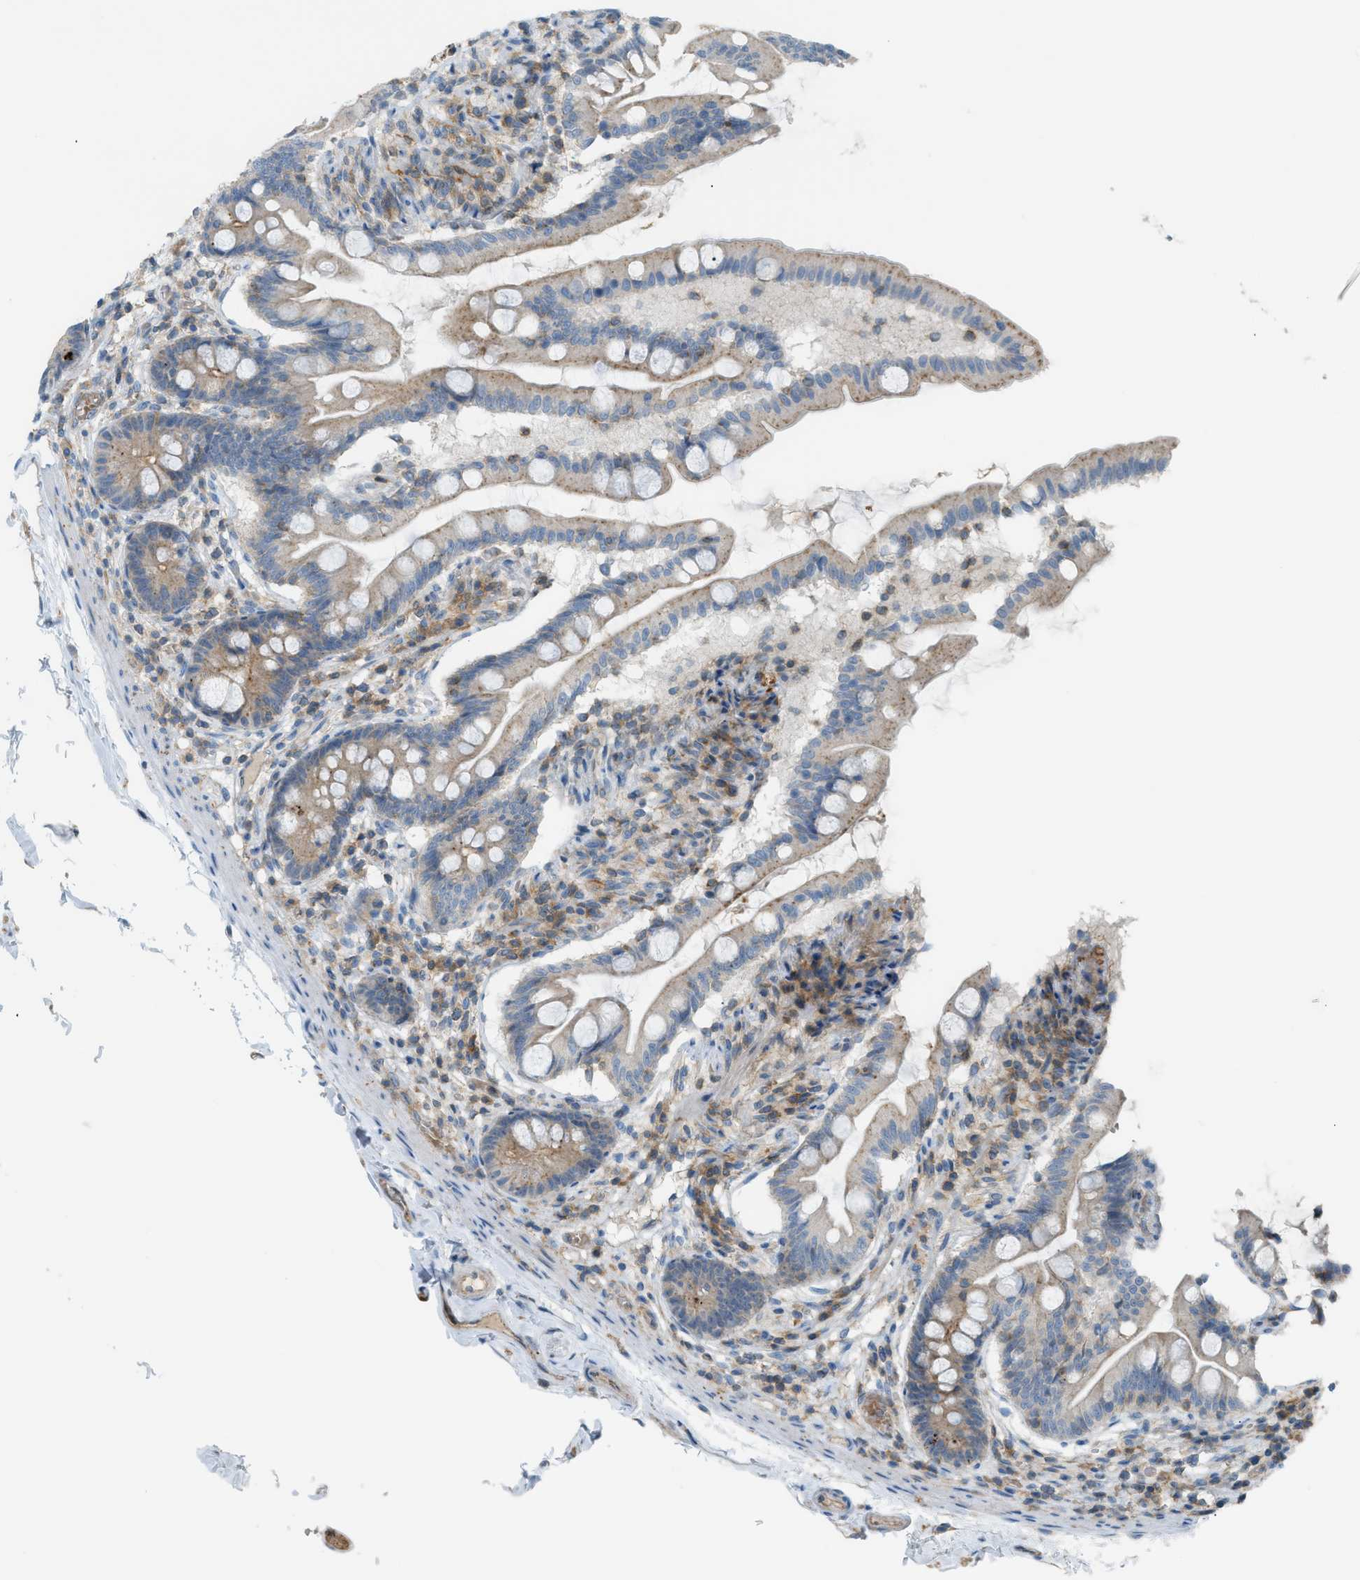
{"staining": {"intensity": "moderate", "quantity": "25%-75%", "location": "cytoplasmic/membranous"}, "tissue": "small intestine", "cell_type": "Glandular cells", "image_type": "normal", "snomed": [{"axis": "morphology", "description": "Normal tissue, NOS"}, {"axis": "topography", "description": "Small intestine"}], "caption": "Protein expression analysis of normal small intestine shows moderate cytoplasmic/membranous positivity in about 25%-75% of glandular cells. (DAB (3,3'-diaminobenzidine) IHC with brightfield microscopy, high magnification).", "gene": "GRK6", "patient": {"sex": "female", "age": 56}}